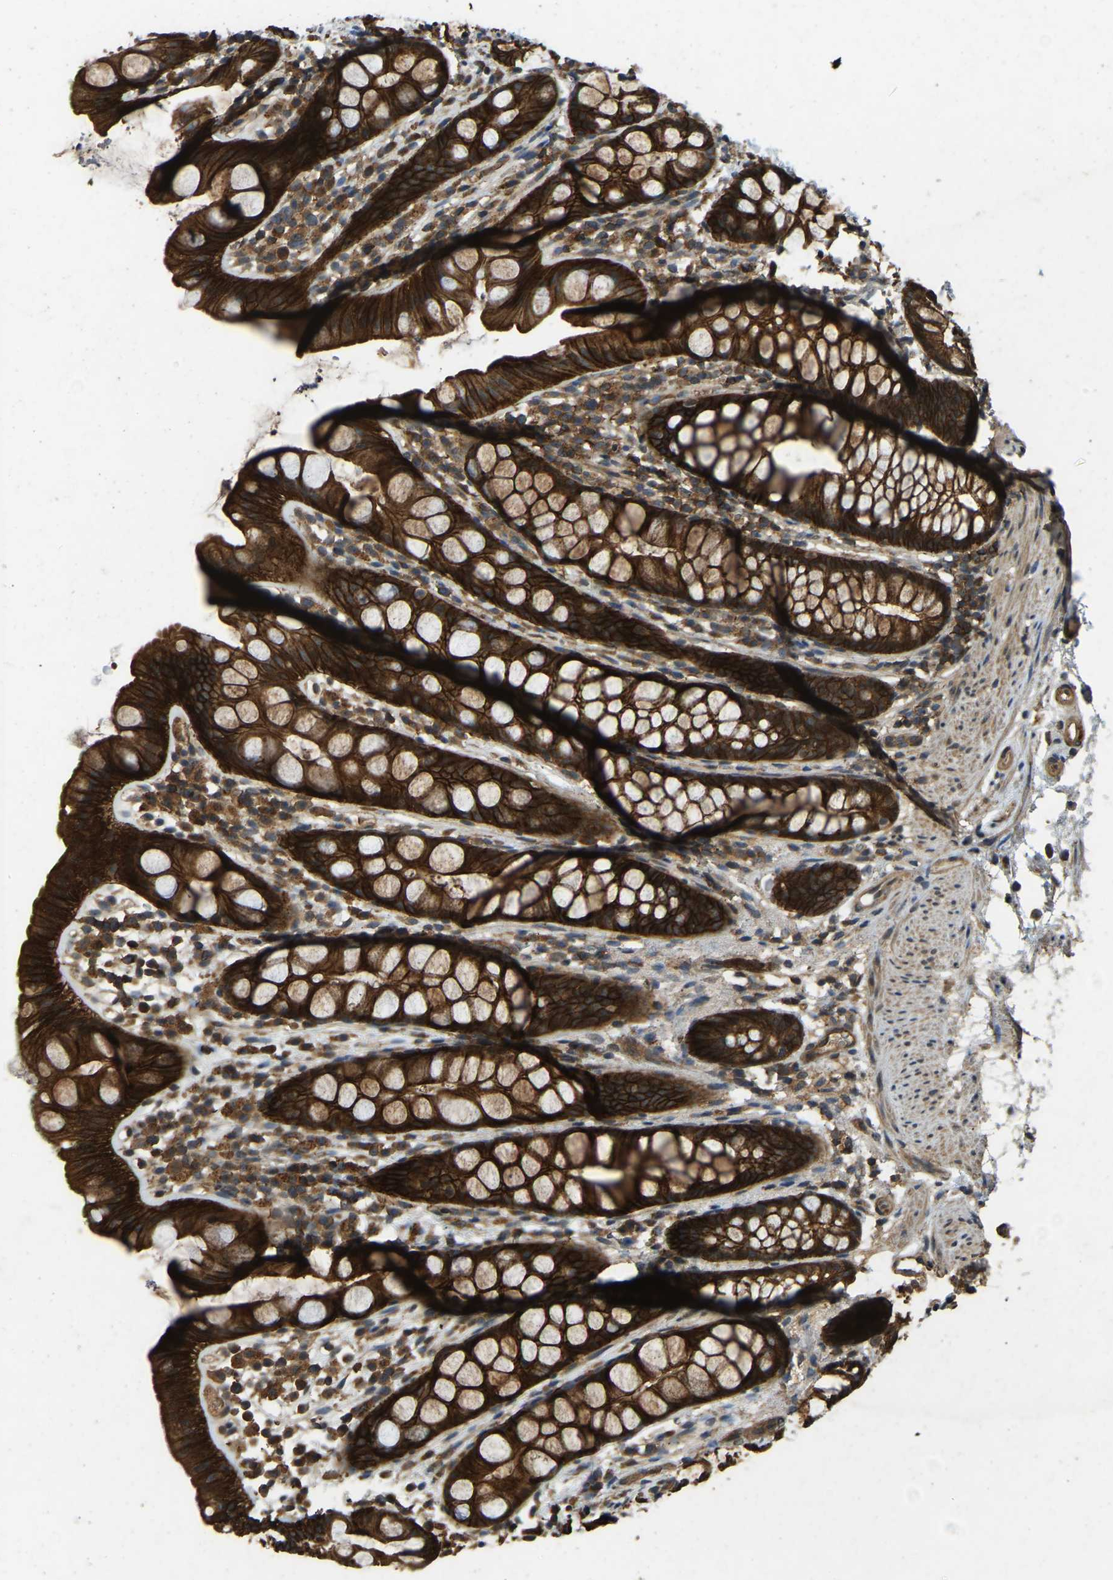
{"staining": {"intensity": "strong", "quantity": ">75%", "location": "cytoplasmic/membranous"}, "tissue": "rectum", "cell_type": "Glandular cells", "image_type": "normal", "snomed": [{"axis": "morphology", "description": "Normal tissue, NOS"}, {"axis": "topography", "description": "Rectum"}], "caption": "Immunohistochemical staining of normal human rectum demonstrates high levels of strong cytoplasmic/membranous positivity in approximately >75% of glandular cells.", "gene": "ATP8B1", "patient": {"sex": "female", "age": 65}}